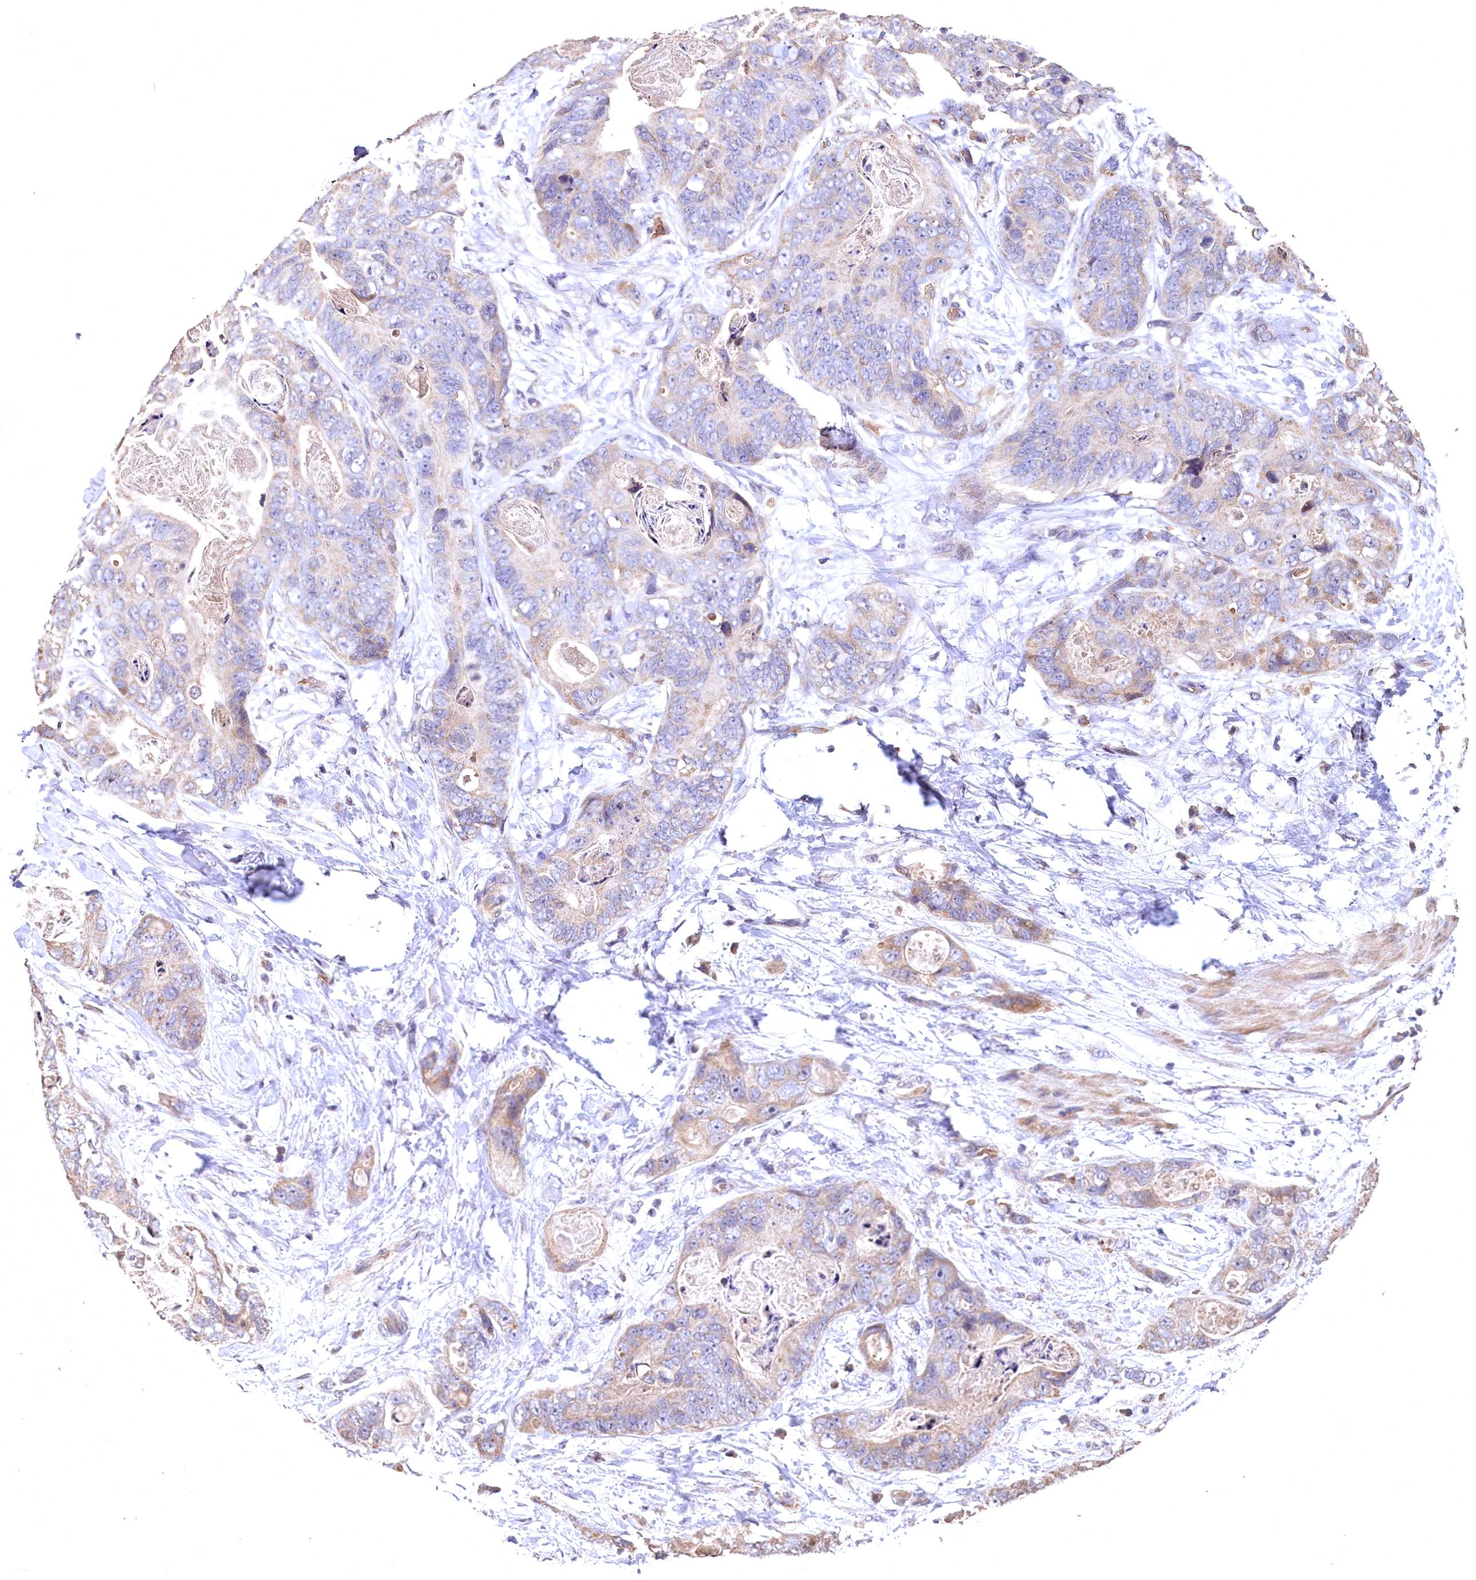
{"staining": {"intensity": "weak", "quantity": "25%-75%", "location": "cytoplasmic/membranous"}, "tissue": "stomach cancer", "cell_type": "Tumor cells", "image_type": "cancer", "snomed": [{"axis": "morphology", "description": "Adenocarcinoma, NOS"}, {"axis": "topography", "description": "Stomach"}], "caption": "Tumor cells display low levels of weak cytoplasmic/membranous positivity in approximately 25%-75% of cells in human stomach cancer. The staining was performed using DAB (3,3'-diaminobenzidine), with brown indicating positive protein expression. Nuclei are stained blue with hematoxylin.", "gene": "SPTA1", "patient": {"sex": "female", "age": 89}}